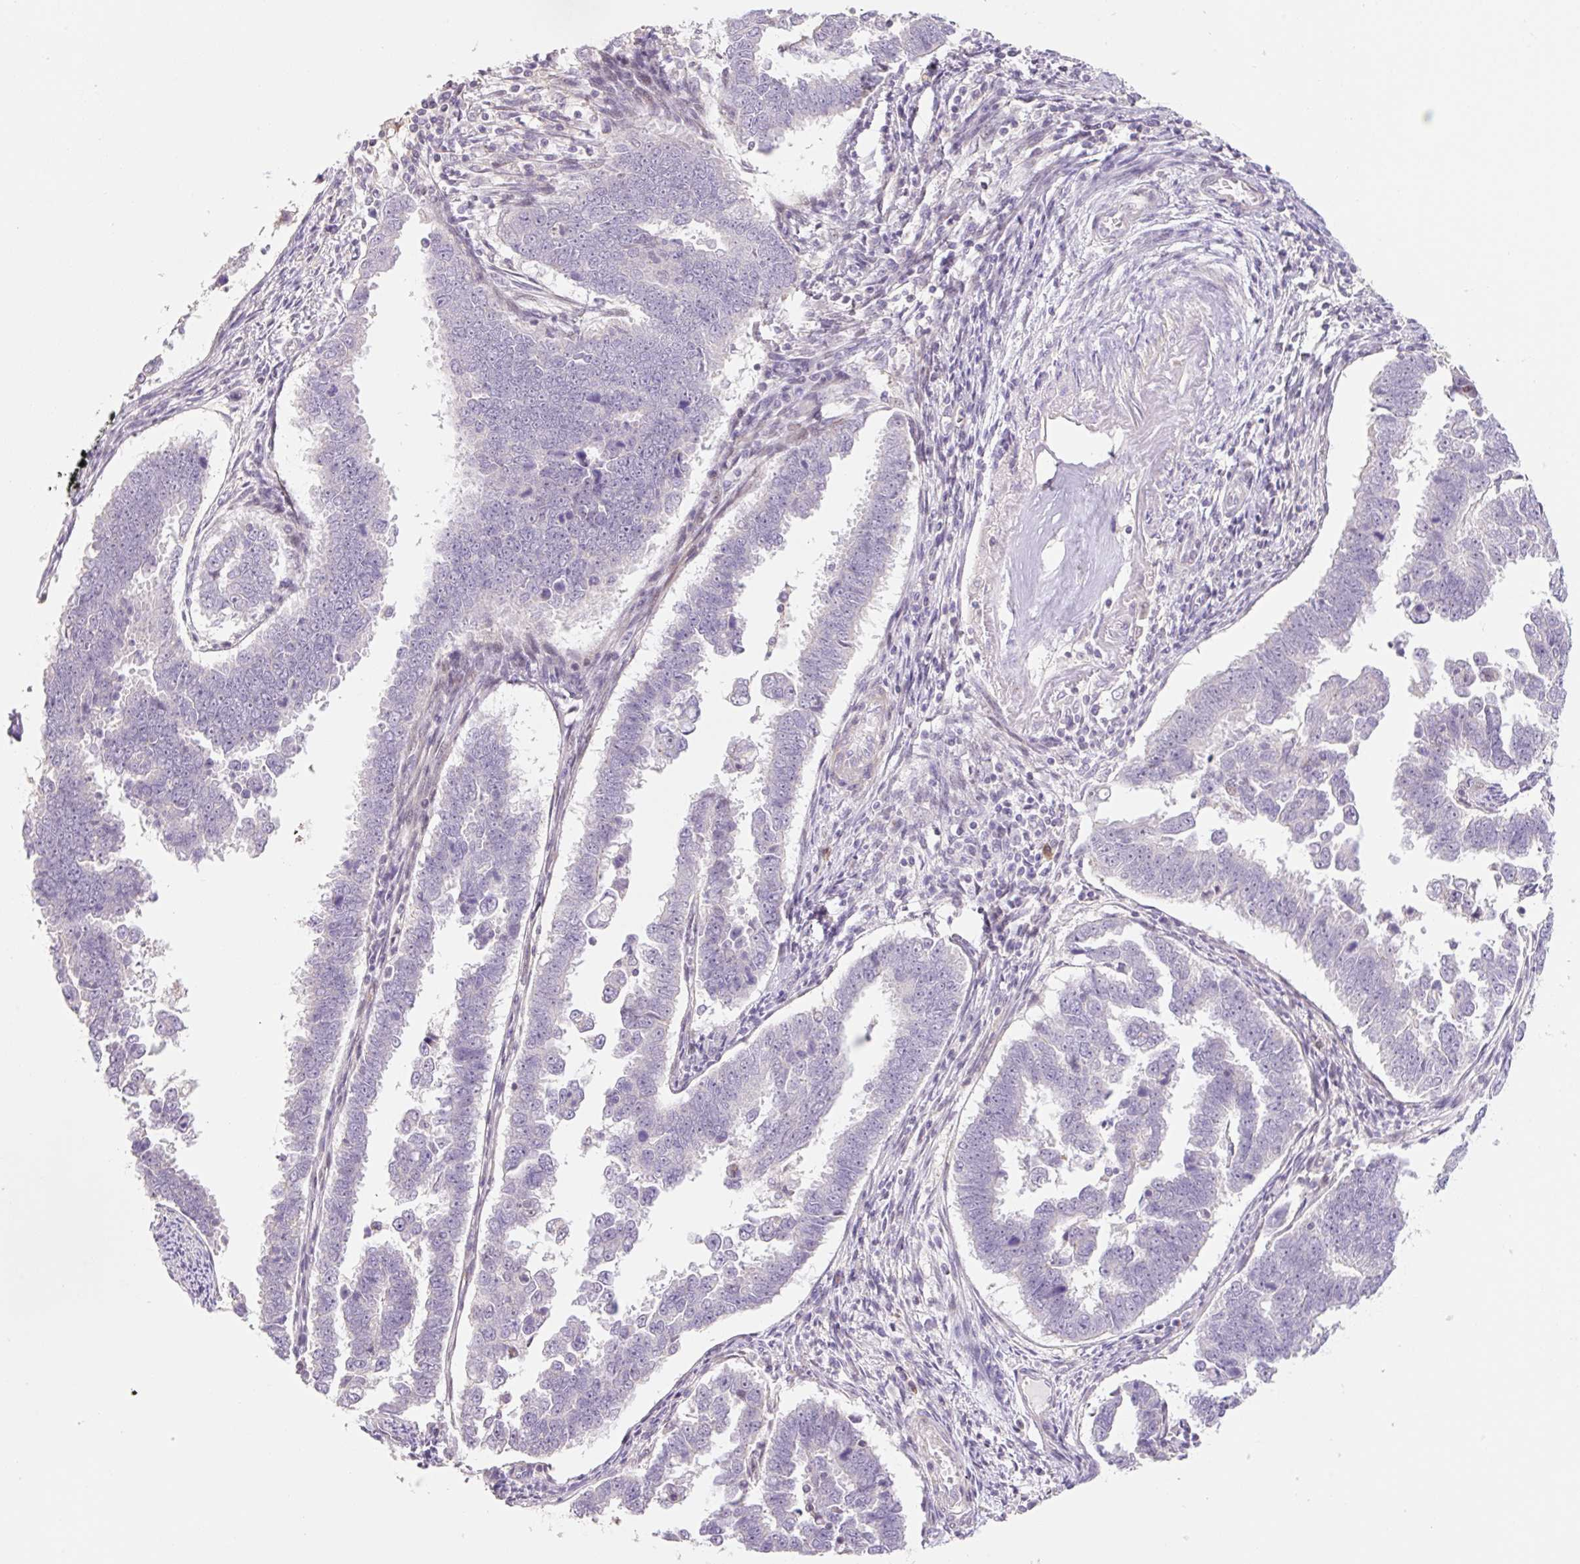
{"staining": {"intensity": "negative", "quantity": "none", "location": "none"}, "tissue": "endometrial cancer", "cell_type": "Tumor cells", "image_type": "cancer", "snomed": [{"axis": "morphology", "description": "Adenocarcinoma, NOS"}, {"axis": "topography", "description": "Endometrium"}], "caption": "Immunohistochemistry (IHC) of endometrial cancer (adenocarcinoma) demonstrates no expression in tumor cells.", "gene": "ZNF552", "patient": {"sex": "female", "age": 75}}